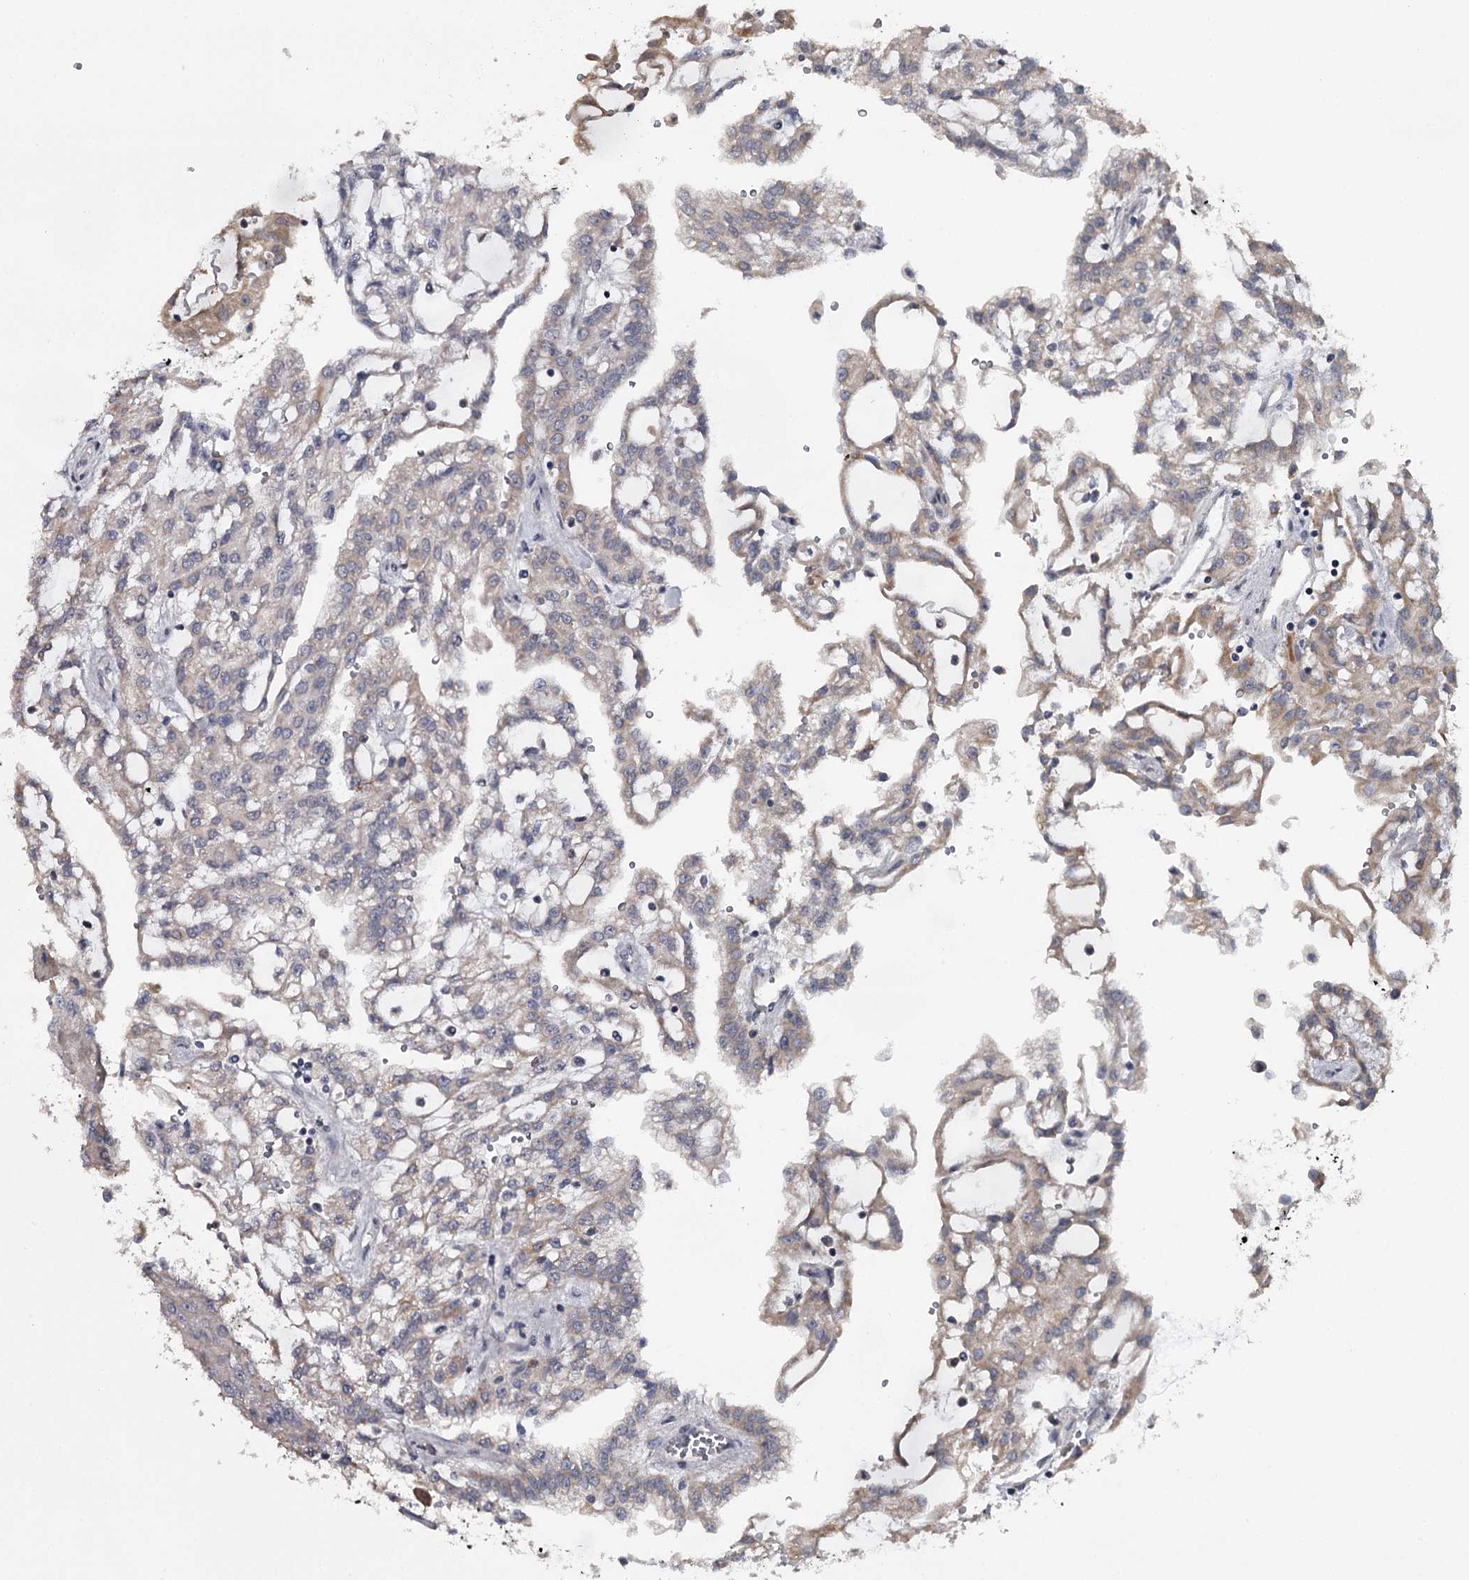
{"staining": {"intensity": "weak", "quantity": "25%-75%", "location": "cytoplasmic/membranous"}, "tissue": "renal cancer", "cell_type": "Tumor cells", "image_type": "cancer", "snomed": [{"axis": "morphology", "description": "Adenocarcinoma, NOS"}, {"axis": "topography", "description": "Kidney"}], "caption": "Adenocarcinoma (renal) was stained to show a protein in brown. There is low levels of weak cytoplasmic/membranous expression in approximately 25%-75% of tumor cells.", "gene": "GTSF1", "patient": {"sex": "male", "age": 63}}